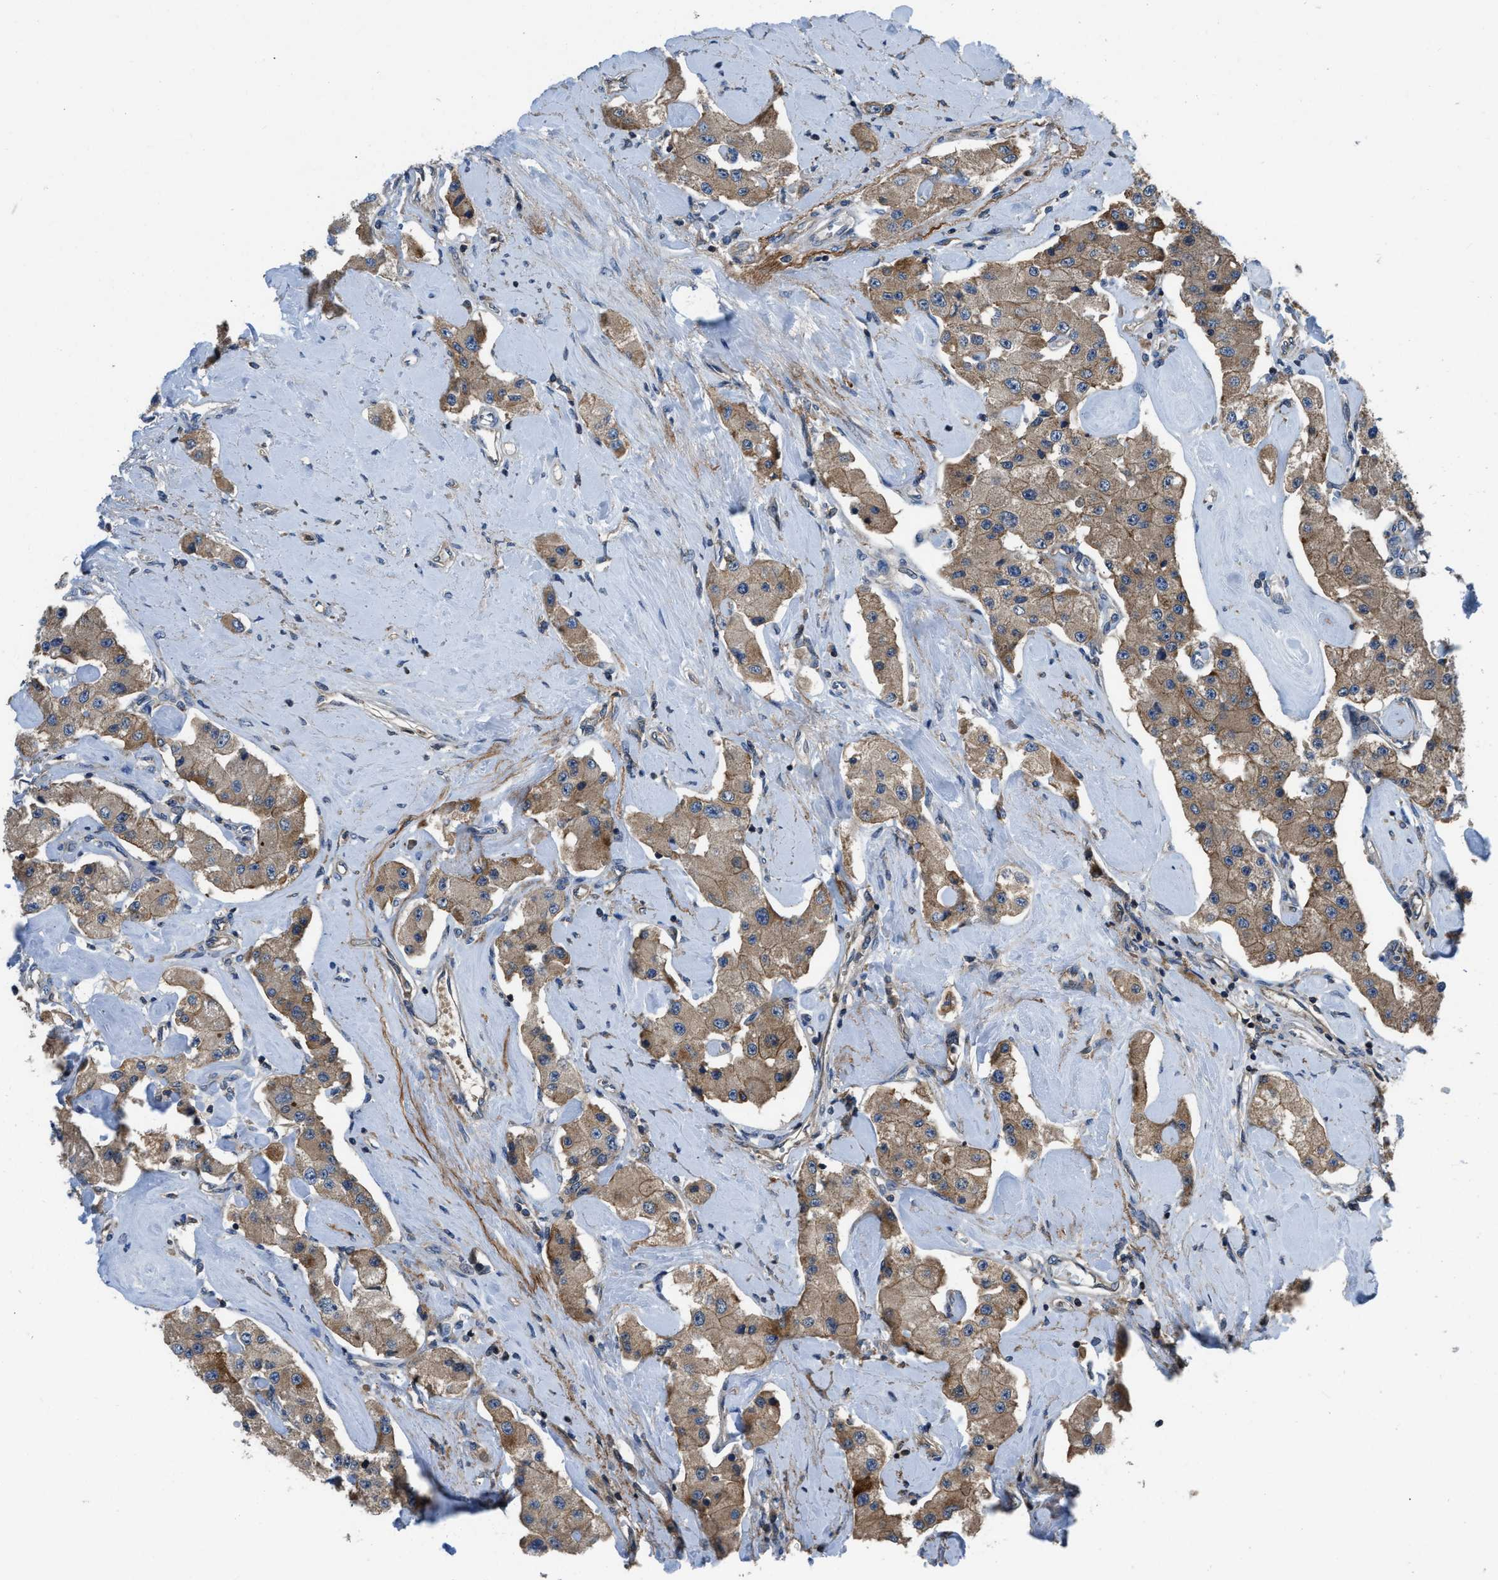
{"staining": {"intensity": "moderate", "quantity": ">75%", "location": "cytoplasmic/membranous"}, "tissue": "carcinoid", "cell_type": "Tumor cells", "image_type": "cancer", "snomed": [{"axis": "morphology", "description": "Carcinoid, malignant, NOS"}, {"axis": "topography", "description": "Pancreas"}], "caption": "About >75% of tumor cells in malignant carcinoid show moderate cytoplasmic/membranous protein staining as visualized by brown immunohistochemical staining.", "gene": "USP25", "patient": {"sex": "male", "age": 41}}